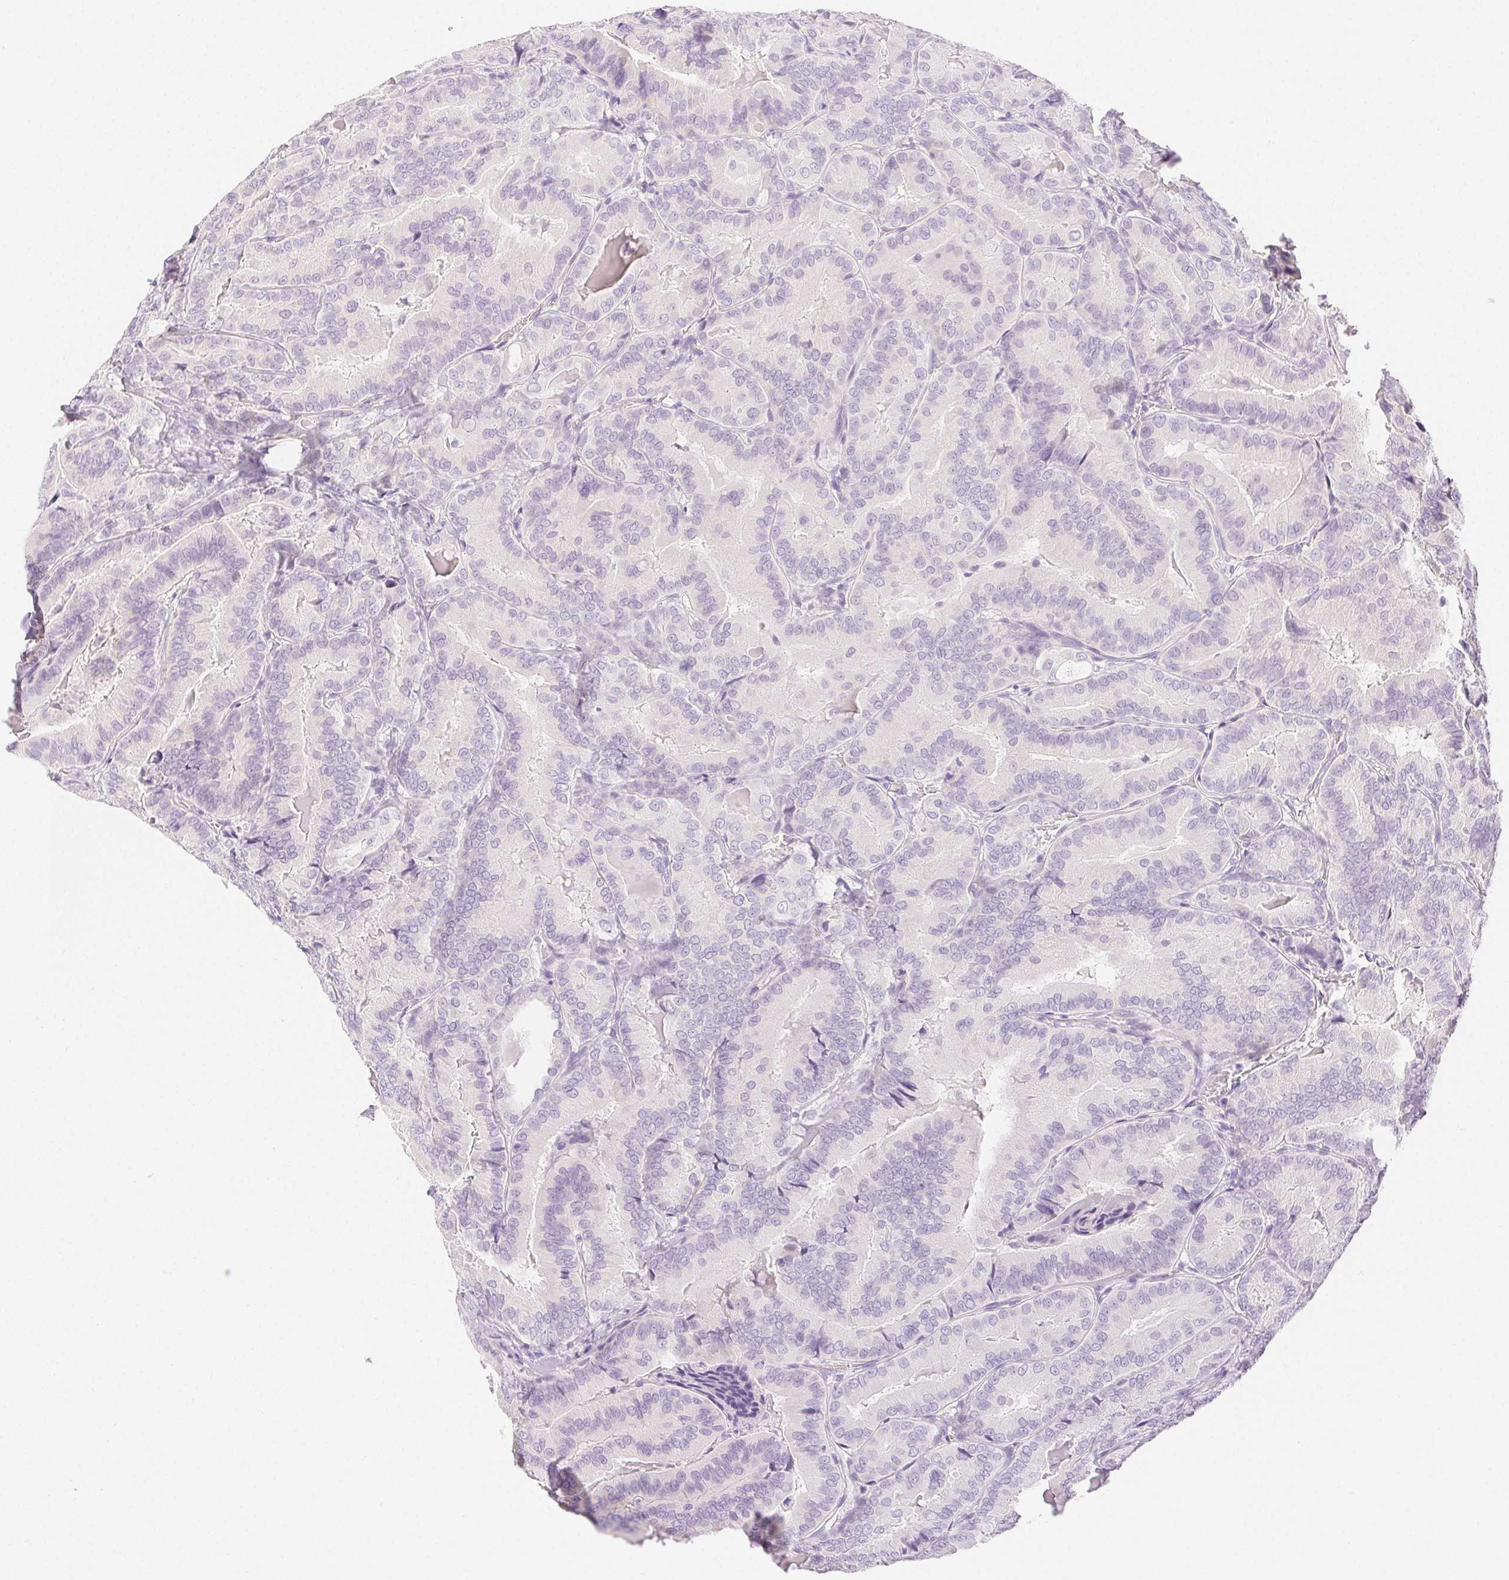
{"staining": {"intensity": "negative", "quantity": "none", "location": "none"}, "tissue": "thyroid cancer", "cell_type": "Tumor cells", "image_type": "cancer", "snomed": [{"axis": "morphology", "description": "Papillary adenocarcinoma, NOS"}, {"axis": "topography", "description": "Thyroid gland"}], "caption": "Immunohistochemistry (IHC) micrograph of human thyroid cancer stained for a protein (brown), which exhibits no staining in tumor cells. The staining is performed using DAB brown chromogen with nuclei counter-stained in using hematoxylin.", "gene": "SPACA4", "patient": {"sex": "male", "age": 61}}